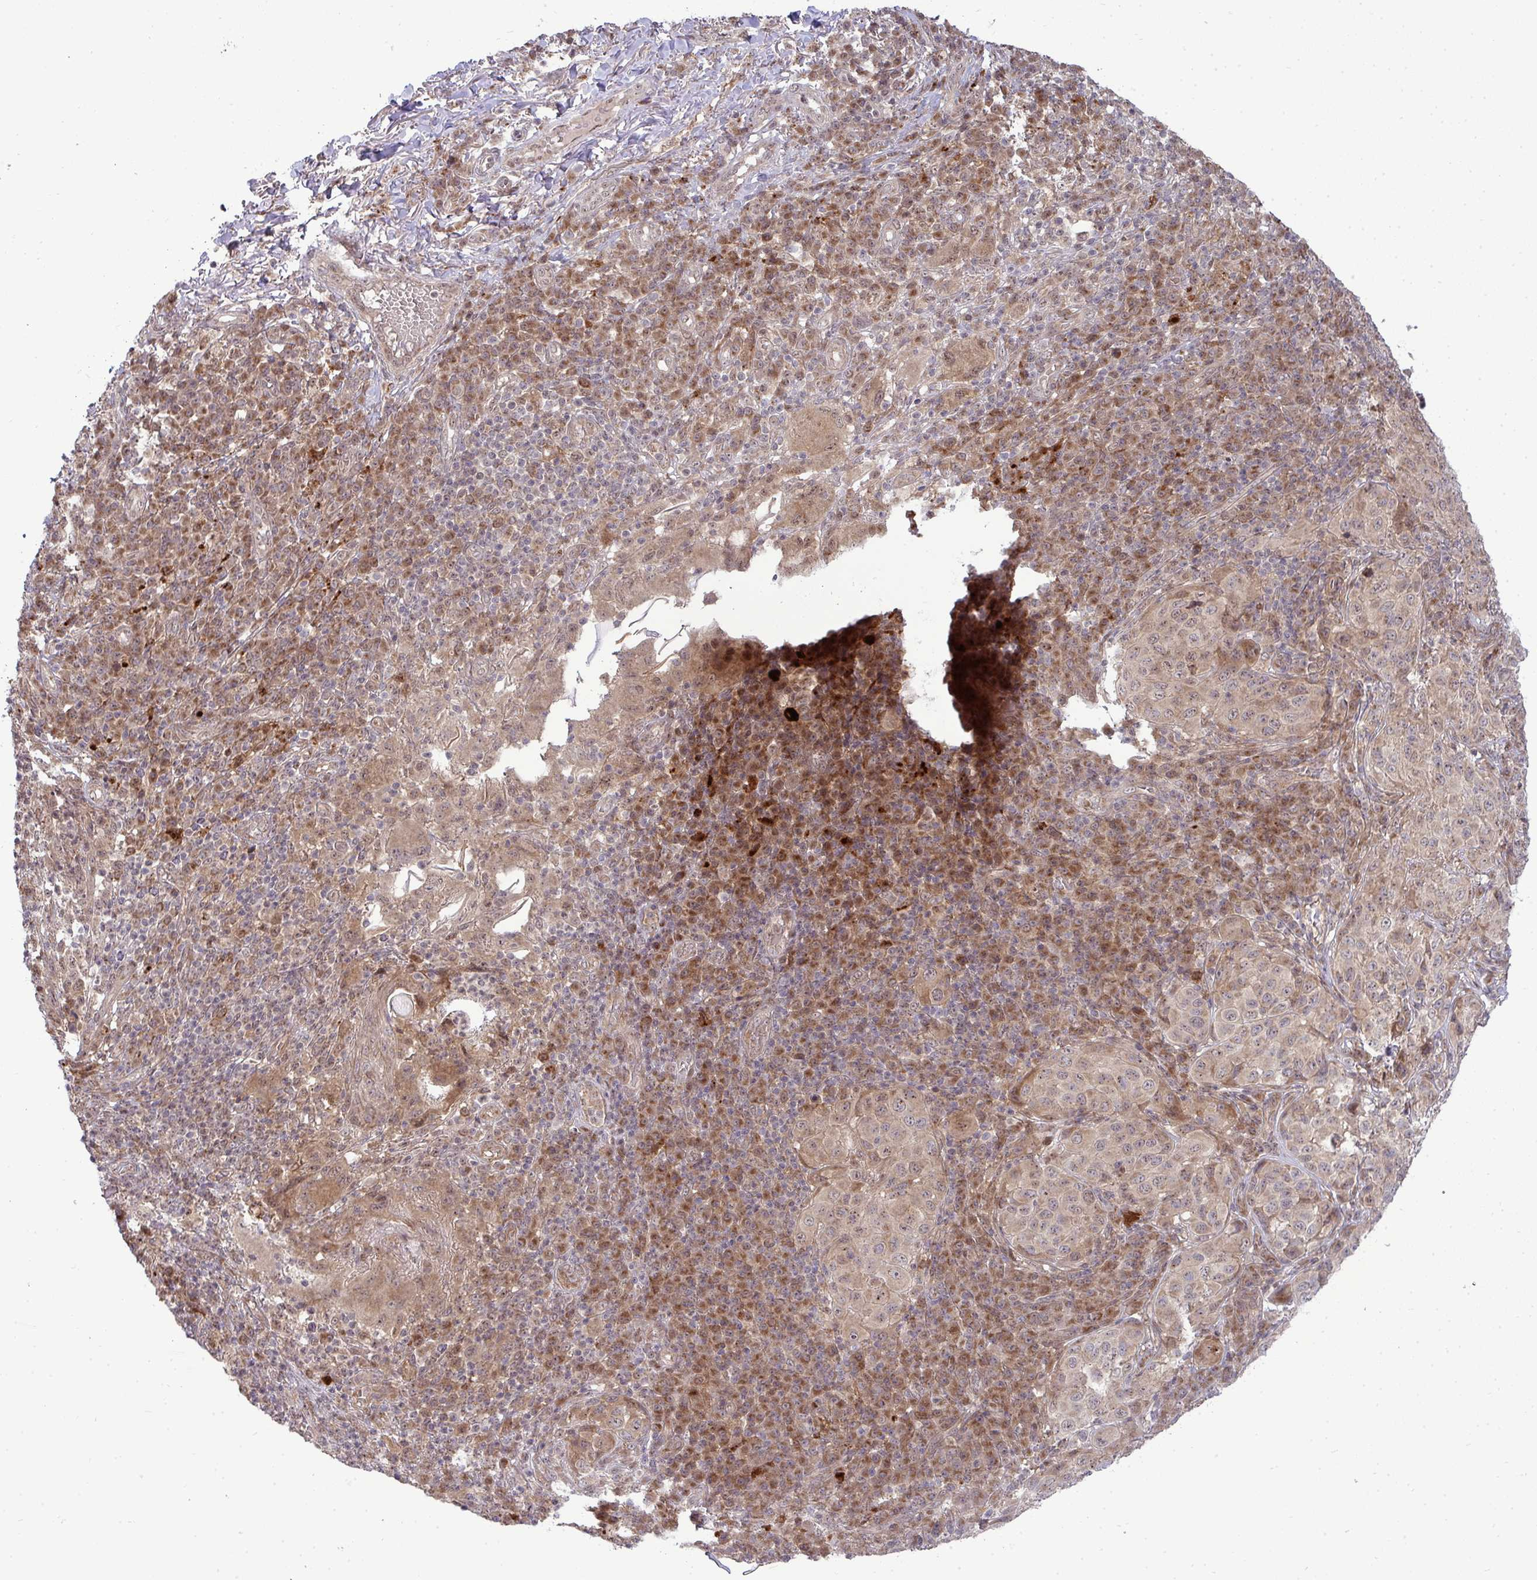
{"staining": {"intensity": "weak", "quantity": ">75%", "location": "cytoplasmic/membranous"}, "tissue": "melanoma", "cell_type": "Tumor cells", "image_type": "cancer", "snomed": [{"axis": "morphology", "description": "Malignant melanoma, NOS"}, {"axis": "topography", "description": "Skin"}], "caption": "Immunohistochemistry photomicrograph of neoplastic tissue: human melanoma stained using immunohistochemistry displays low levels of weak protein expression localized specifically in the cytoplasmic/membranous of tumor cells, appearing as a cytoplasmic/membranous brown color.", "gene": "TRIM44", "patient": {"sex": "male", "age": 38}}